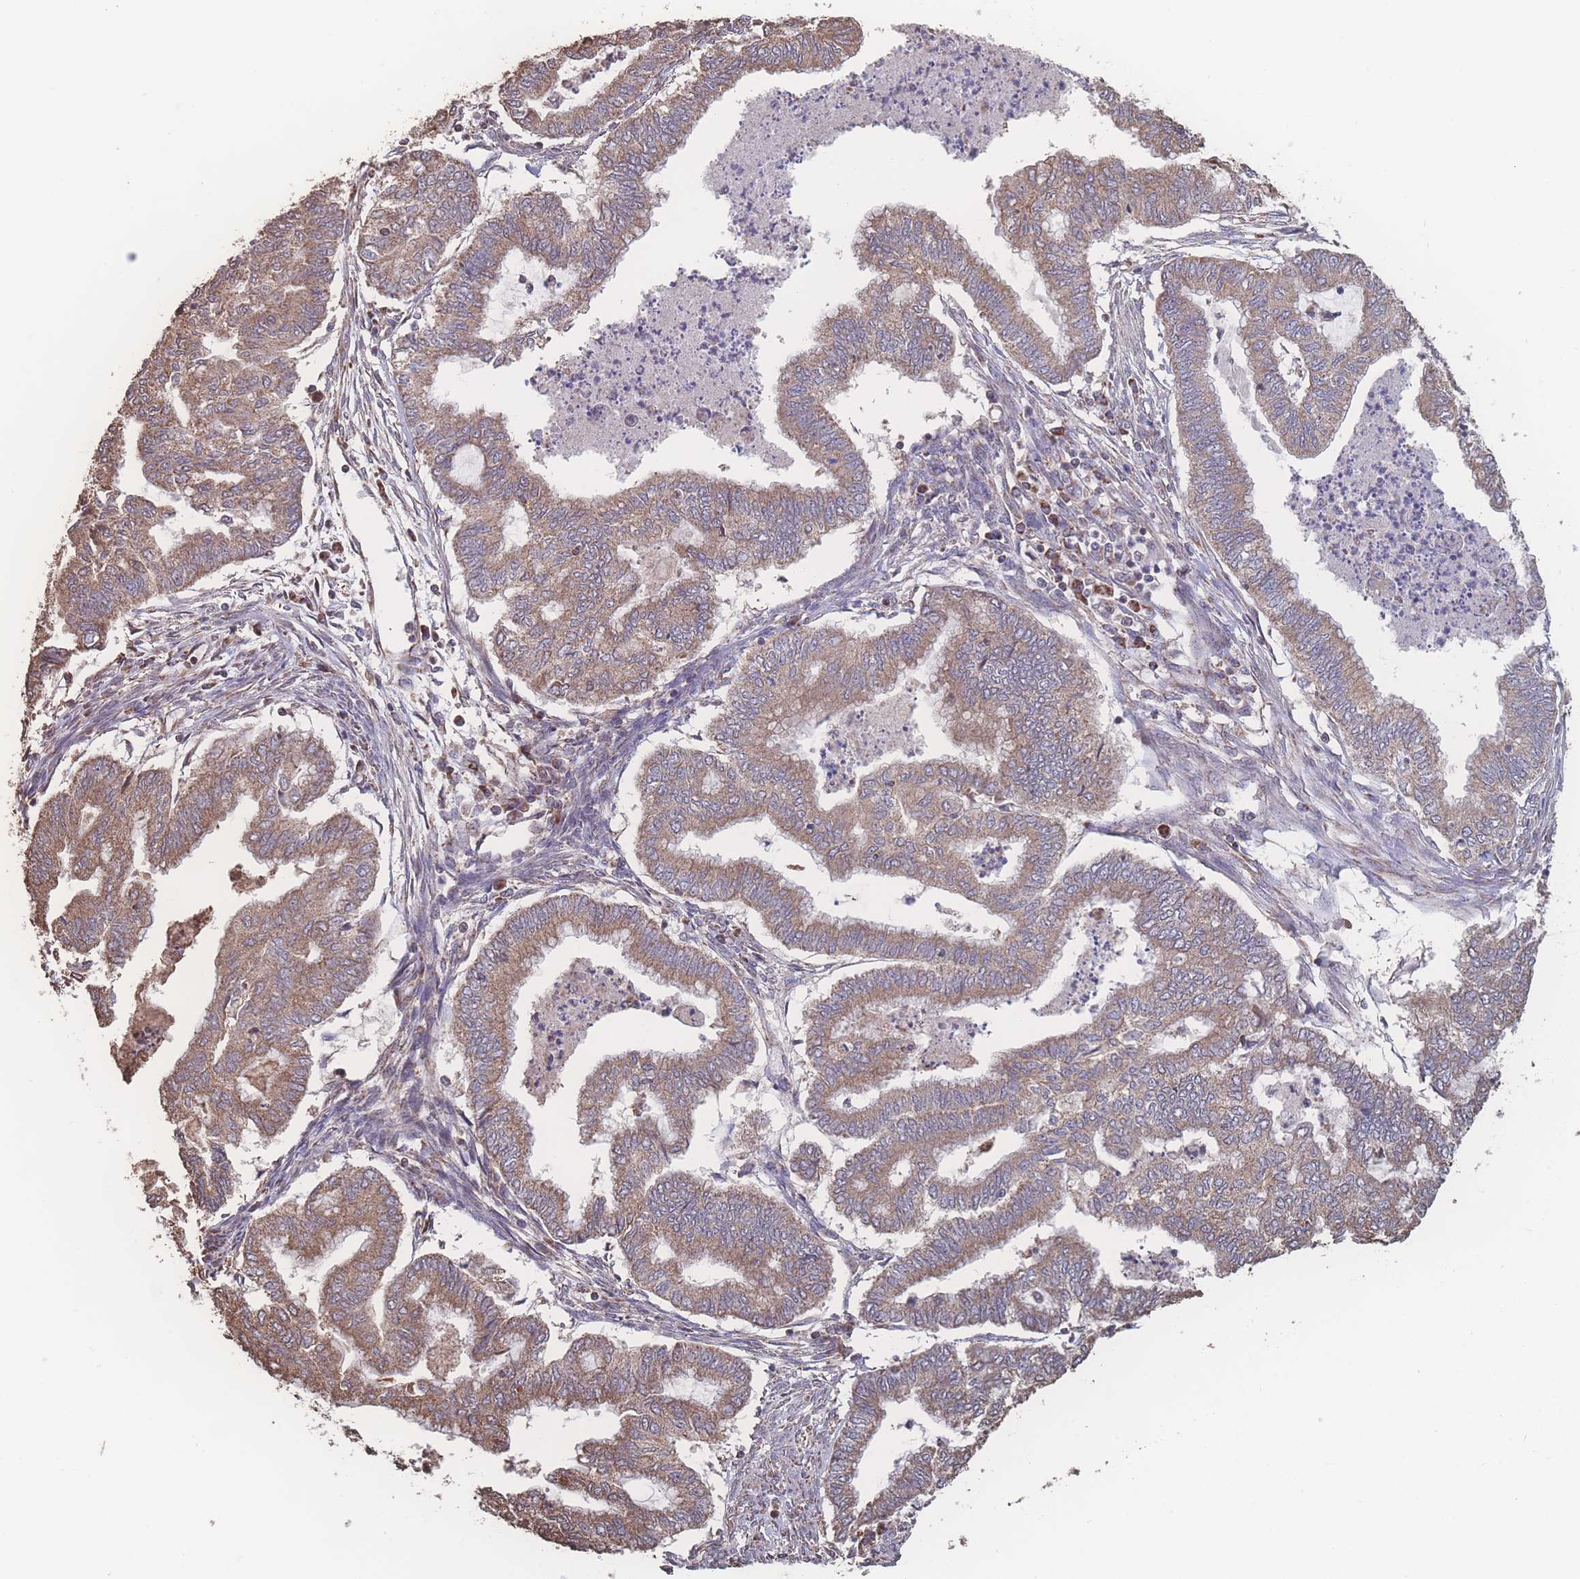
{"staining": {"intensity": "moderate", "quantity": ">75%", "location": "cytoplasmic/membranous"}, "tissue": "endometrial cancer", "cell_type": "Tumor cells", "image_type": "cancer", "snomed": [{"axis": "morphology", "description": "Adenocarcinoma, NOS"}, {"axis": "topography", "description": "Endometrium"}], "caption": "Endometrial cancer tissue demonstrates moderate cytoplasmic/membranous positivity in about >75% of tumor cells", "gene": "SGSM3", "patient": {"sex": "female", "age": 79}}